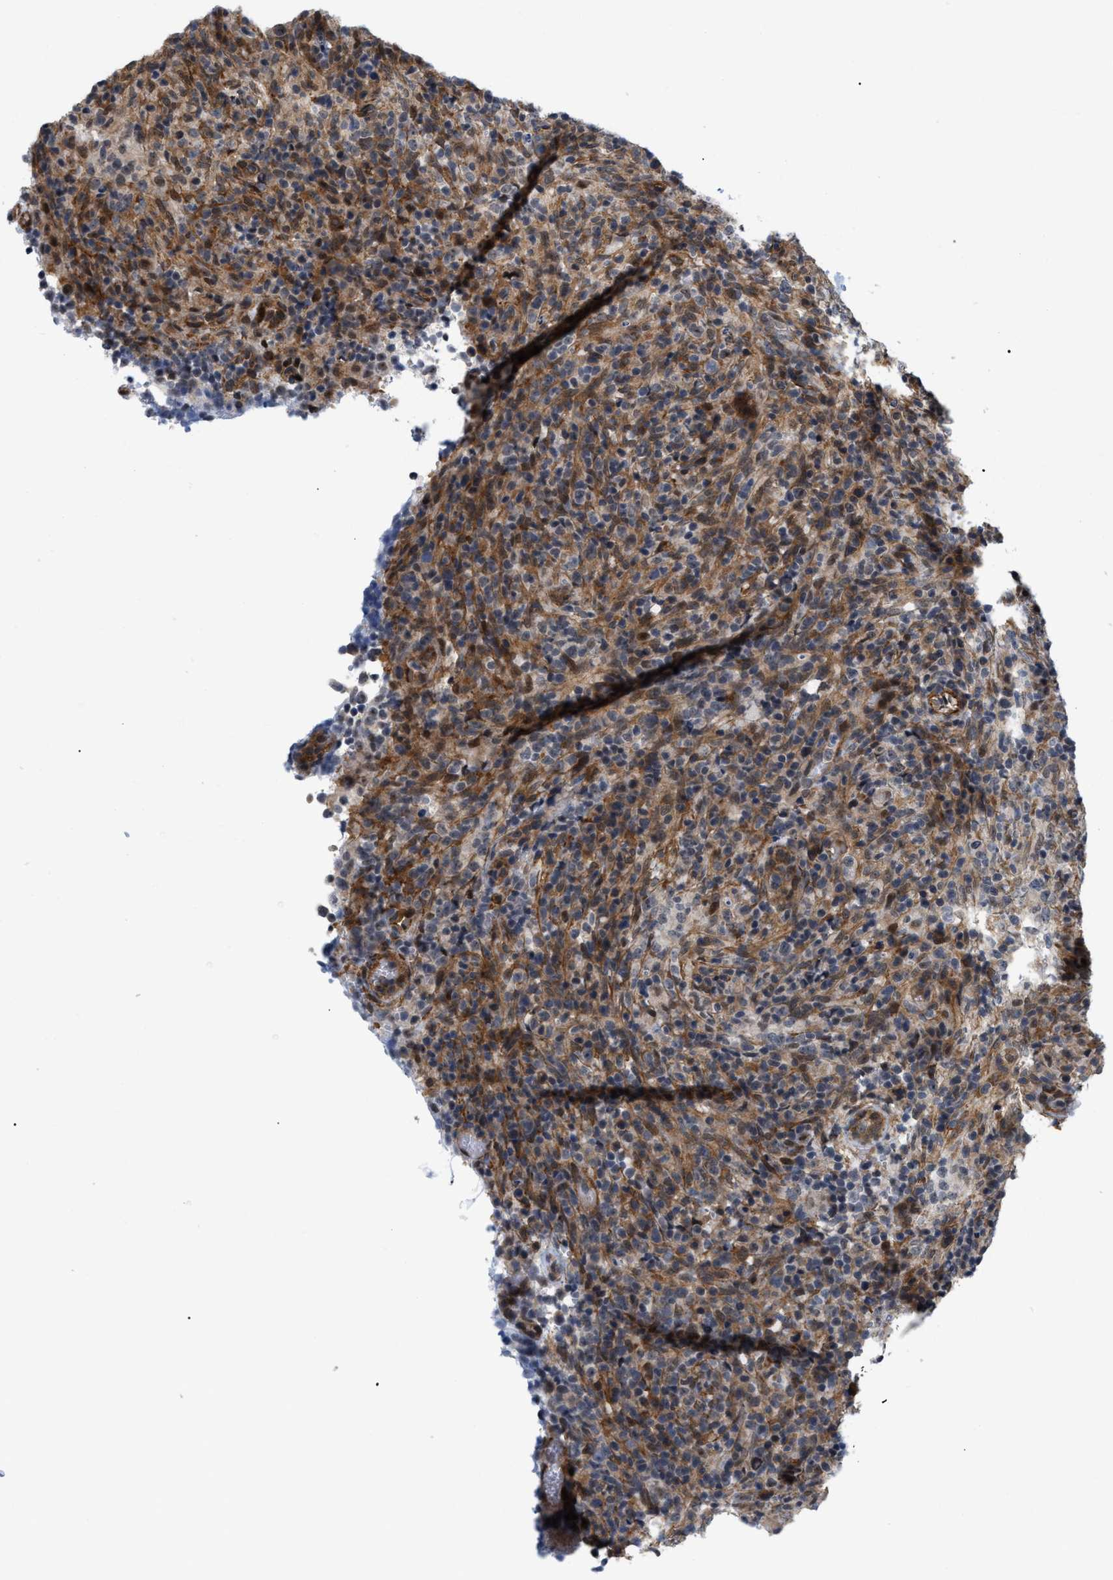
{"staining": {"intensity": "moderate", "quantity": "<25%", "location": "cytoplasmic/membranous,nuclear"}, "tissue": "lymphoma", "cell_type": "Tumor cells", "image_type": "cancer", "snomed": [{"axis": "morphology", "description": "Malignant lymphoma, non-Hodgkin's type, High grade"}, {"axis": "topography", "description": "Lymph node"}], "caption": "Malignant lymphoma, non-Hodgkin's type (high-grade) stained with a protein marker displays moderate staining in tumor cells.", "gene": "GPRASP2", "patient": {"sex": "female", "age": 76}}